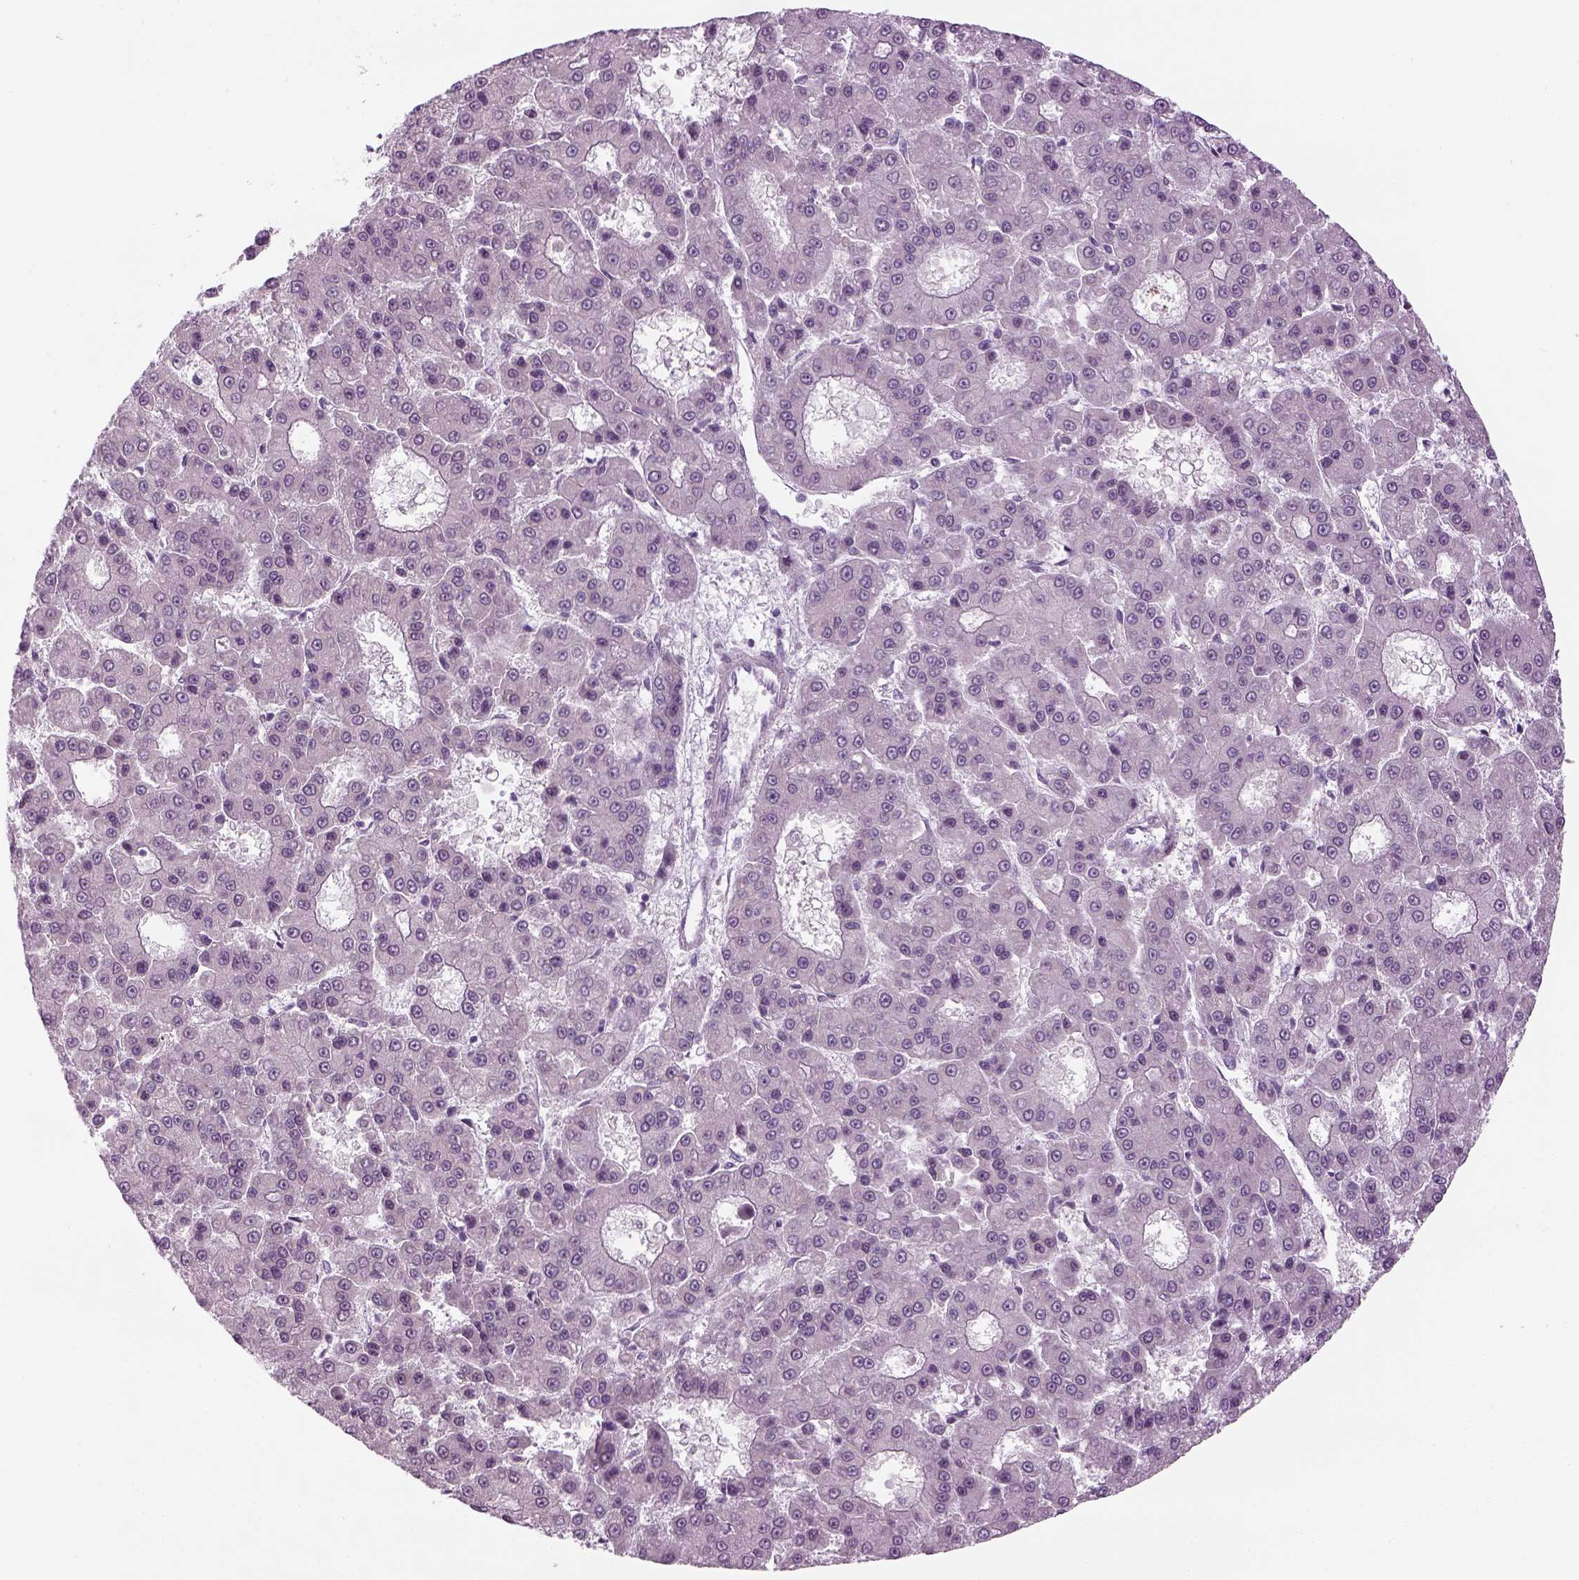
{"staining": {"intensity": "negative", "quantity": "none", "location": "none"}, "tissue": "liver cancer", "cell_type": "Tumor cells", "image_type": "cancer", "snomed": [{"axis": "morphology", "description": "Carcinoma, Hepatocellular, NOS"}, {"axis": "topography", "description": "Liver"}], "caption": "A photomicrograph of liver hepatocellular carcinoma stained for a protein displays no brown staining in tumor cells.", "gene": "LRRIQ3", "patient": {"sex": "male", "age": 70}}